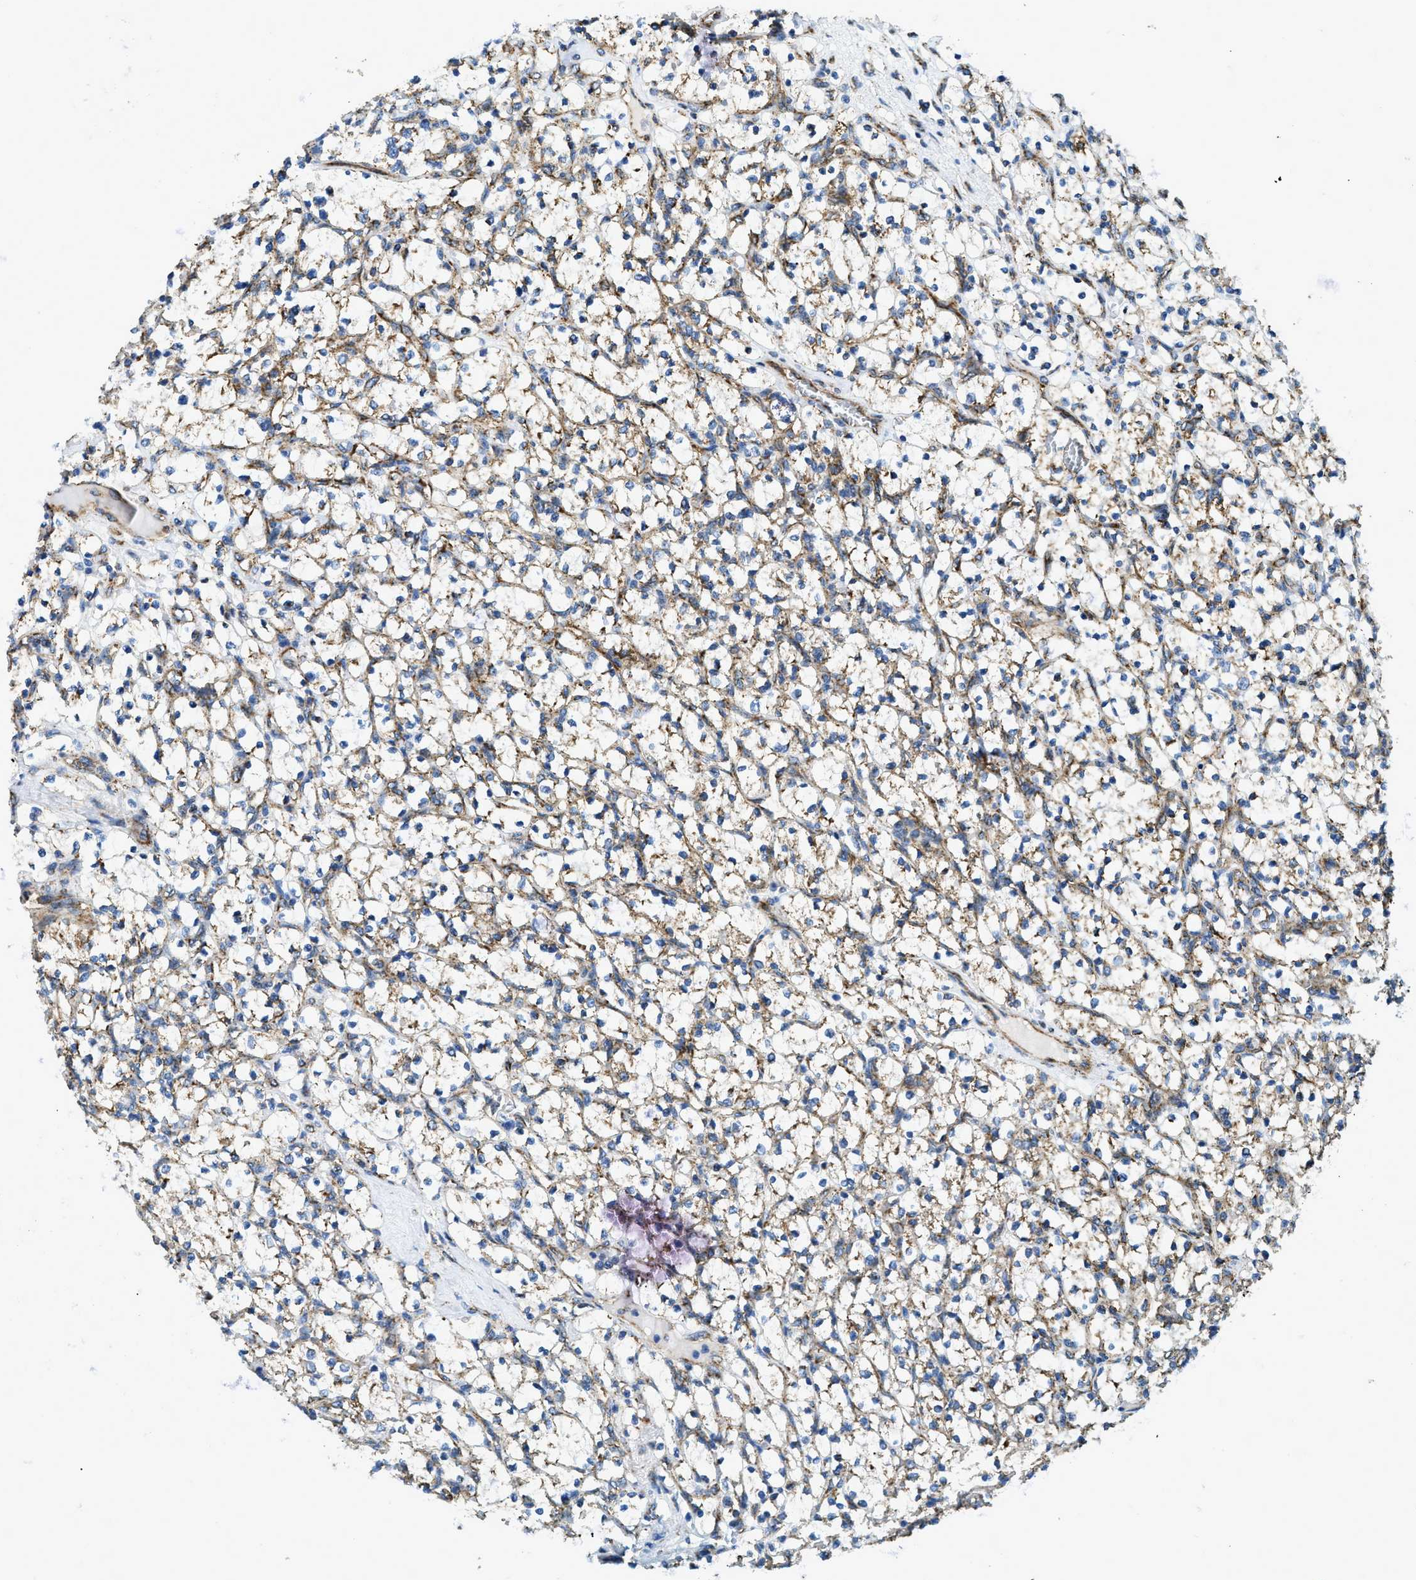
{"staining": {"intensity": "moderate", "quantity": ">75%", "location": "cytoplasmic/membranous"}, "tissue": "renal cancer", "cell_type": "Tumor cells", "image_type": "cancer", "snomed": [{"axis": "morphology", "description": "Adenocarcinoma, NOS"}, {"axis": "topography", "description": "Kidney"}], "caption": "About >75% of tumor cells in renal cancer (adenocarcinoma) exhibit moderate cytoplasmic/membranous protein positivity as visualized by brown immunohistochemical staining.", "gene": "STK33", "patient": {"sex": "female", "age": 69}}